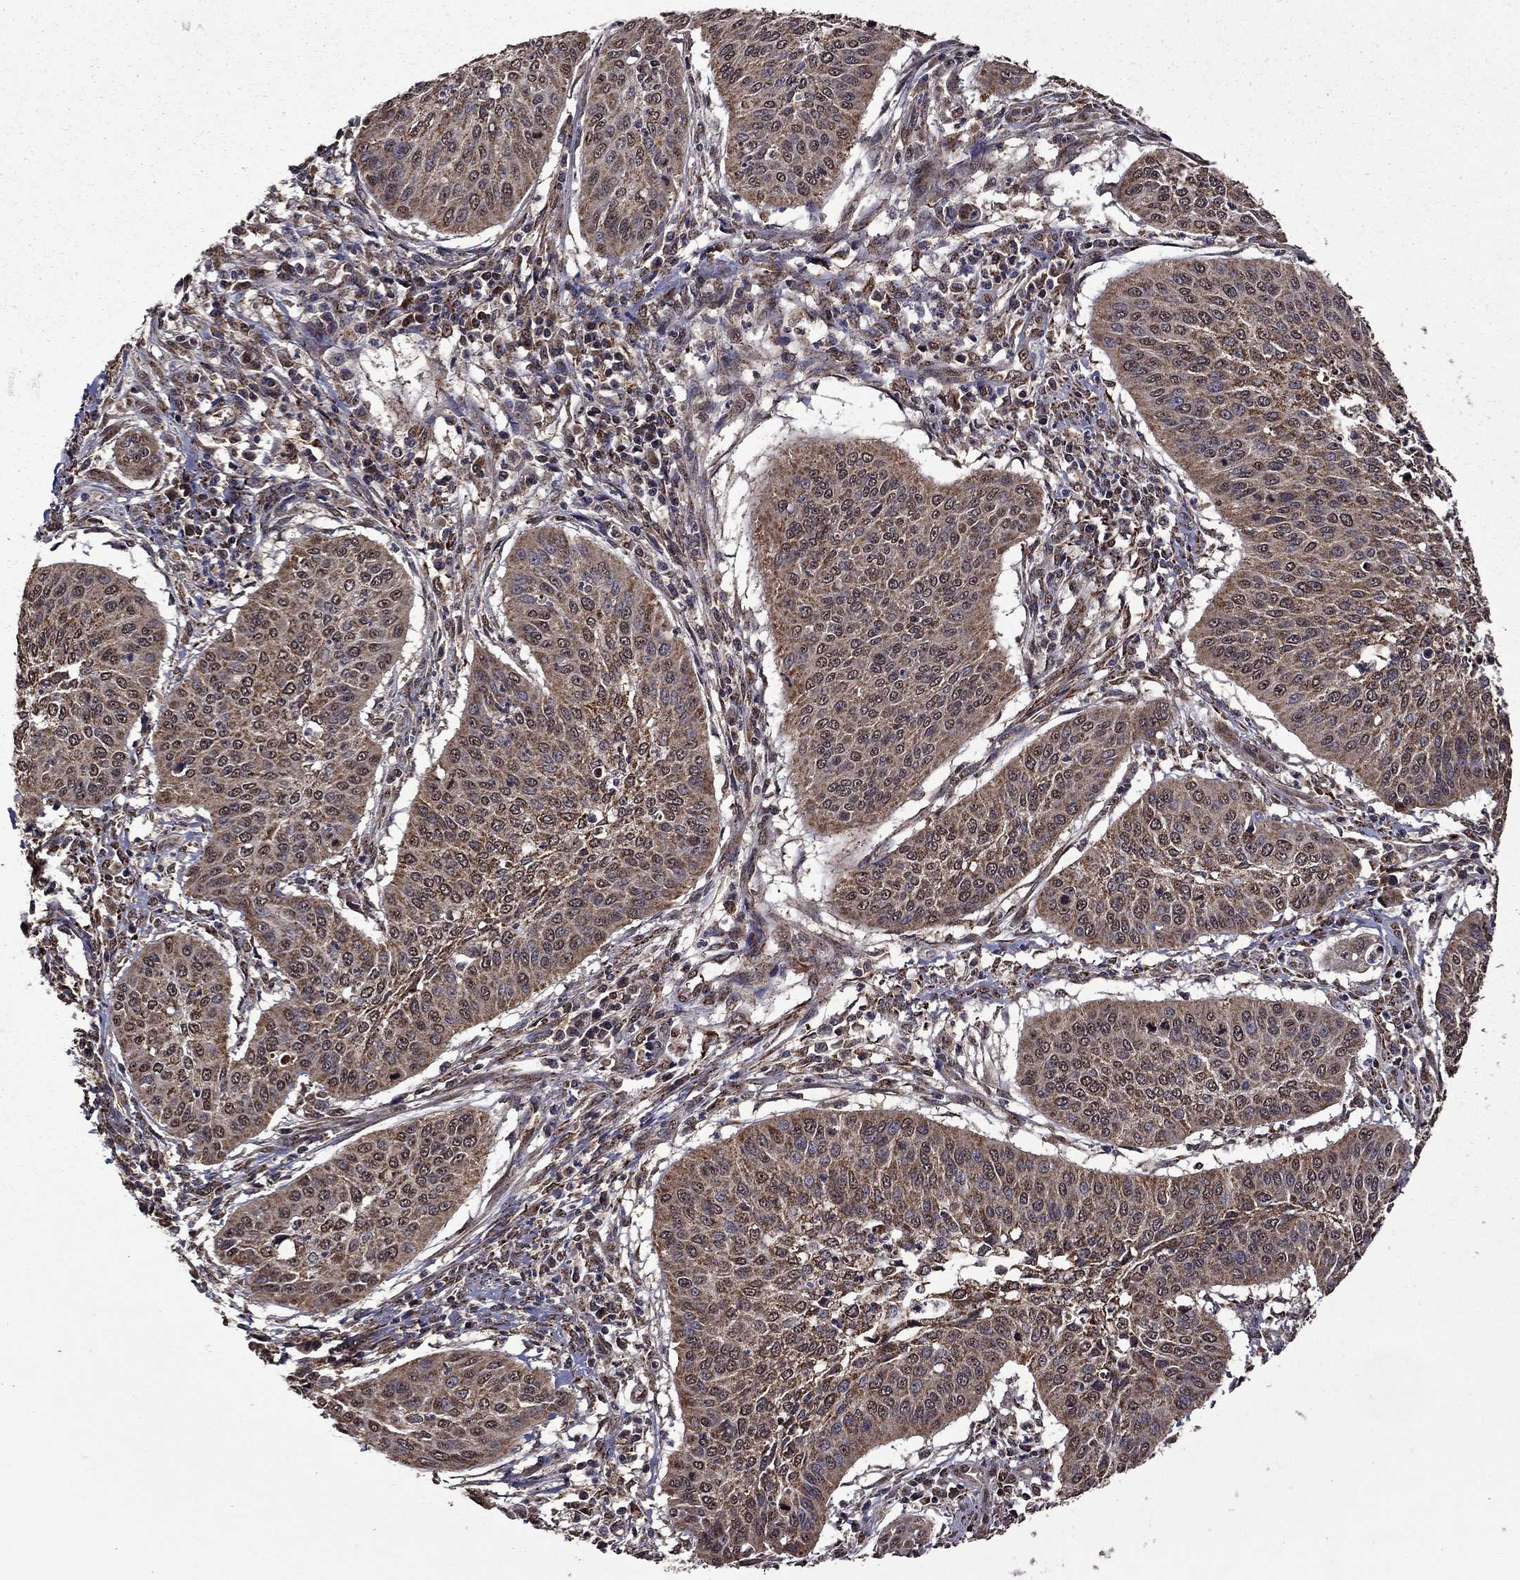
{"staining": {"intensity": "moderate", "quantity": "25%-75%", "location": "cytoplasmic/membranous,nuclear"}, "tissue": "cervical cancer", "cell_type": "Tumor cells", "image_type": "cancer", "snomed": [{"axis": "morphology", "description": "Normal tissue, NOS"}, {"axis": "morphology", "description": "Squamous cell carcinoma, NOS"}, {"axis": "topography", "description": "Cervix"}], "caption": "DAB (3,3'-diaminobenzidine) immunohistochemical staining of cervical cancer (squamous cell carcinoma) reveals moderate cytoplasmic/membranous and nuclear protein staining in about 25%-75% of tumor cells.", "gene": "ITM2B", "patient": {"sex": "female", "age": 39}}